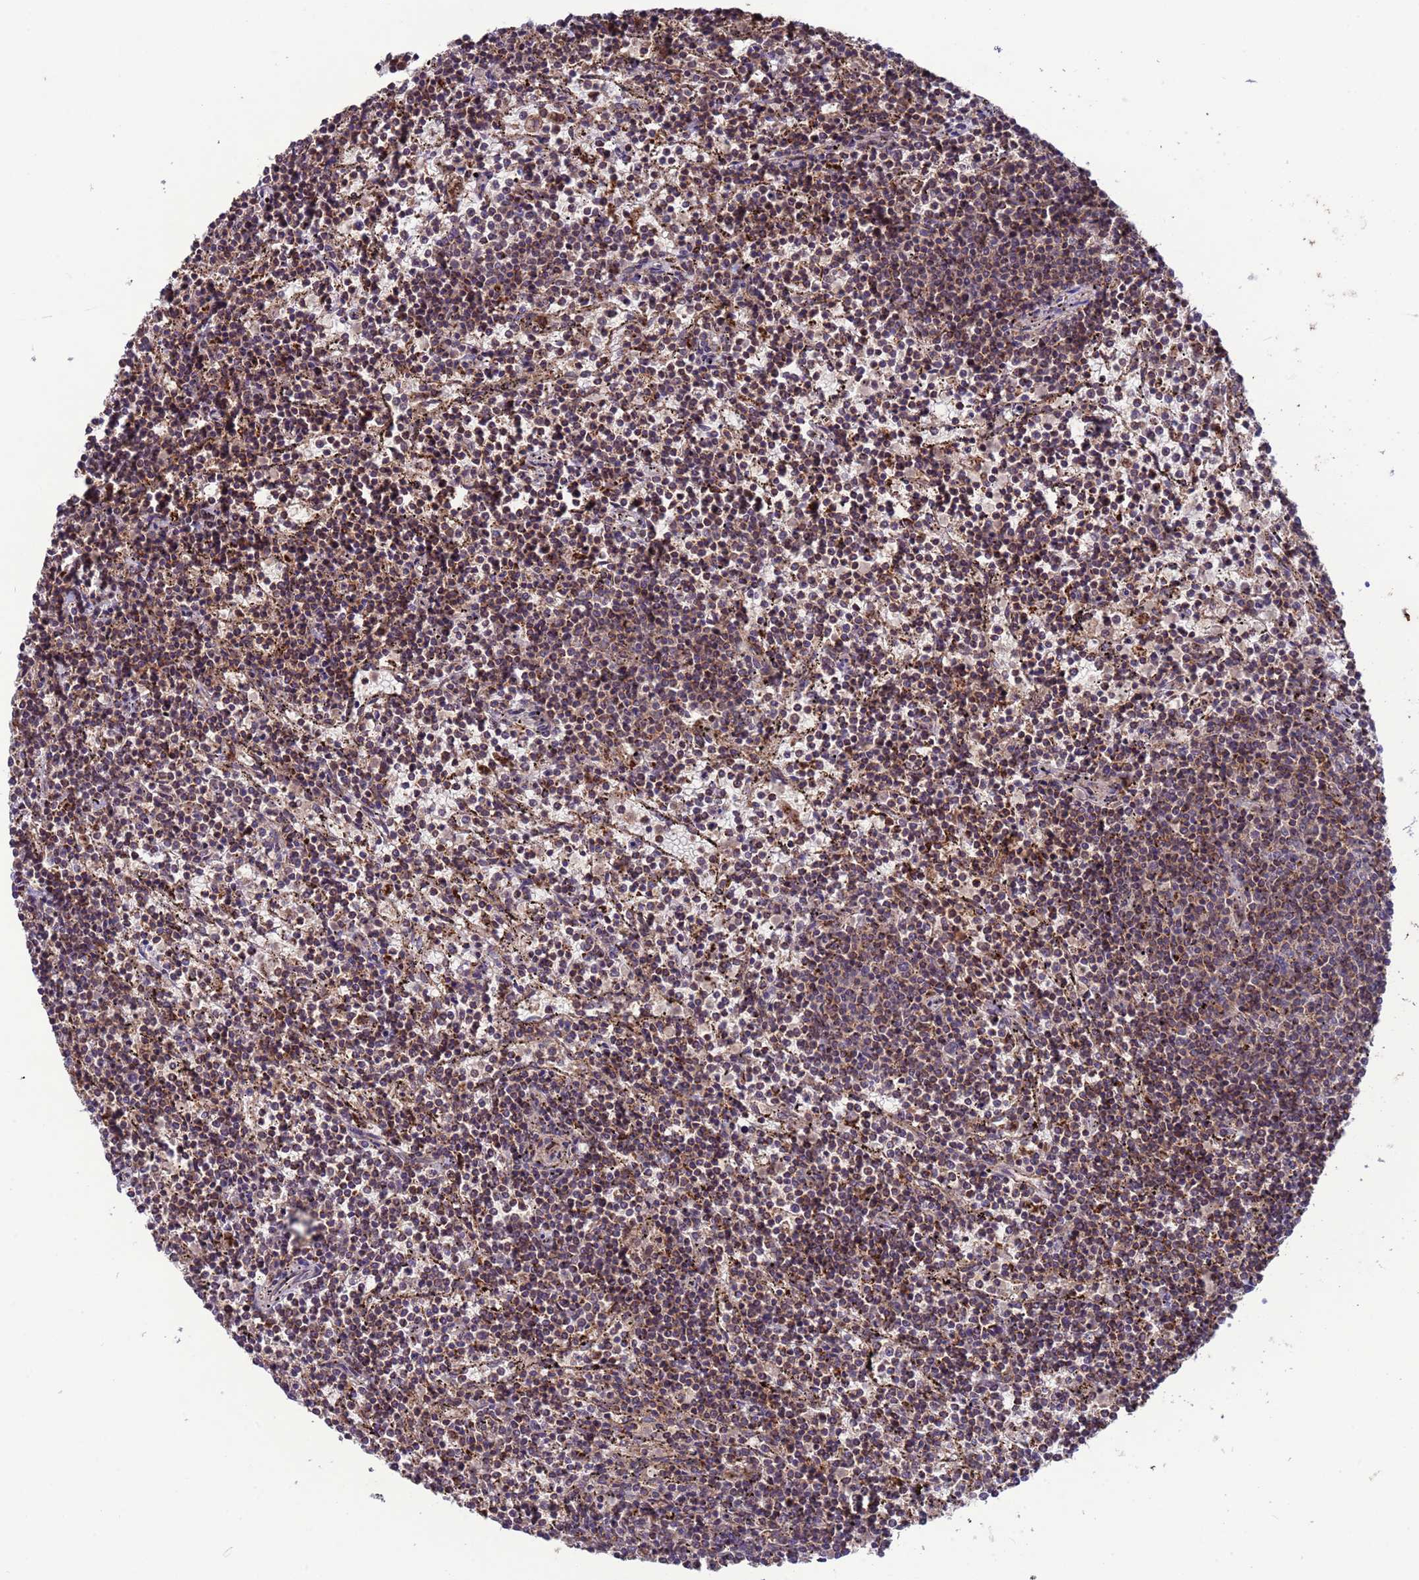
{"staining": {"intensity": "moderate", "quantity": ">75%", "location": "cytoplasmic/membranous"}, "tissue": "lymphoma", "cell_type": "Tumor cells", "image_type": "cancer", "snomed": [{"axis": "morphology", "description": "Malignant lymphoma, non-Hodgkin's type, Low grade"}, {"axis": "topography", "description": "Spleen"}], "caption": "Immunohistochemical staining of human lymphoma exhibits medium levels of moderate cytoplasmic/membranous staining in about >75% of tumor cells. The staining is performed using DAB brown chromogen to label protein expression. The nuclei are counter-stained blue using hematoxylin.", "gene": "ACAD8", "patient": {"sex": "female", "age": 50}}